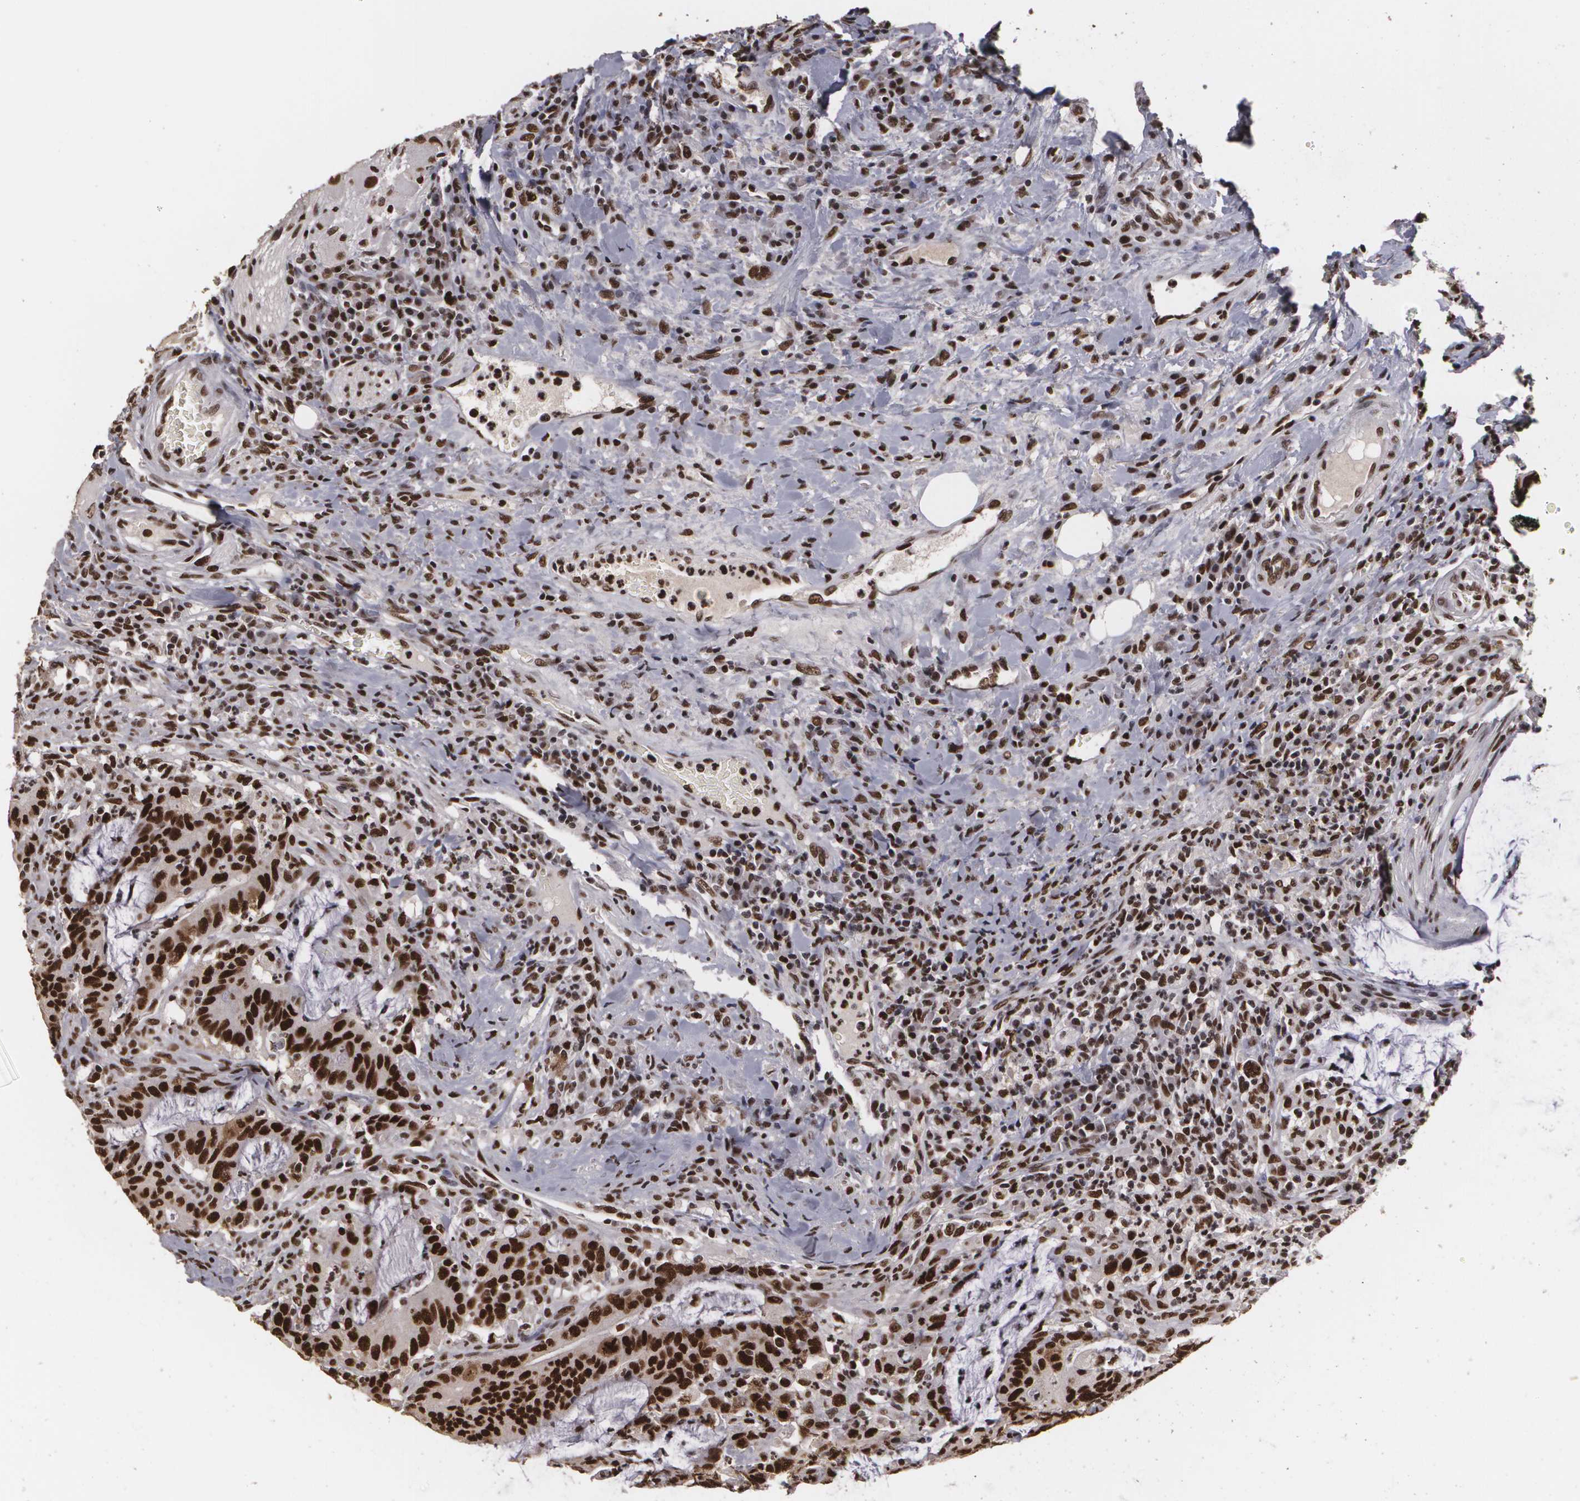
{"staining": {"intensity": "strong", "quantity": ">75%", "location": "cytoplasmic/membranous,nuclear"}, "tissue": "colorectal cancer", "cell_type": "Tumor cells", "image_type": "cancer", "snomed": [{"axis": "morphology", "description": "Adenocarcinoma, NOS"}, {"axis": "topography", "description": "Colon"}], "caption": "The image displays immunohistochemical staining of colorectal cancer (adenocarcinoma). There is strong cytoplasmic/membranous and nuclear positivity is identified in about >75% of tumor cells. The protein is shown in brown color, while the nuclei are stained blue.", "gene": "RCOR1", "patient": {"sex": "male", "age": 54}}